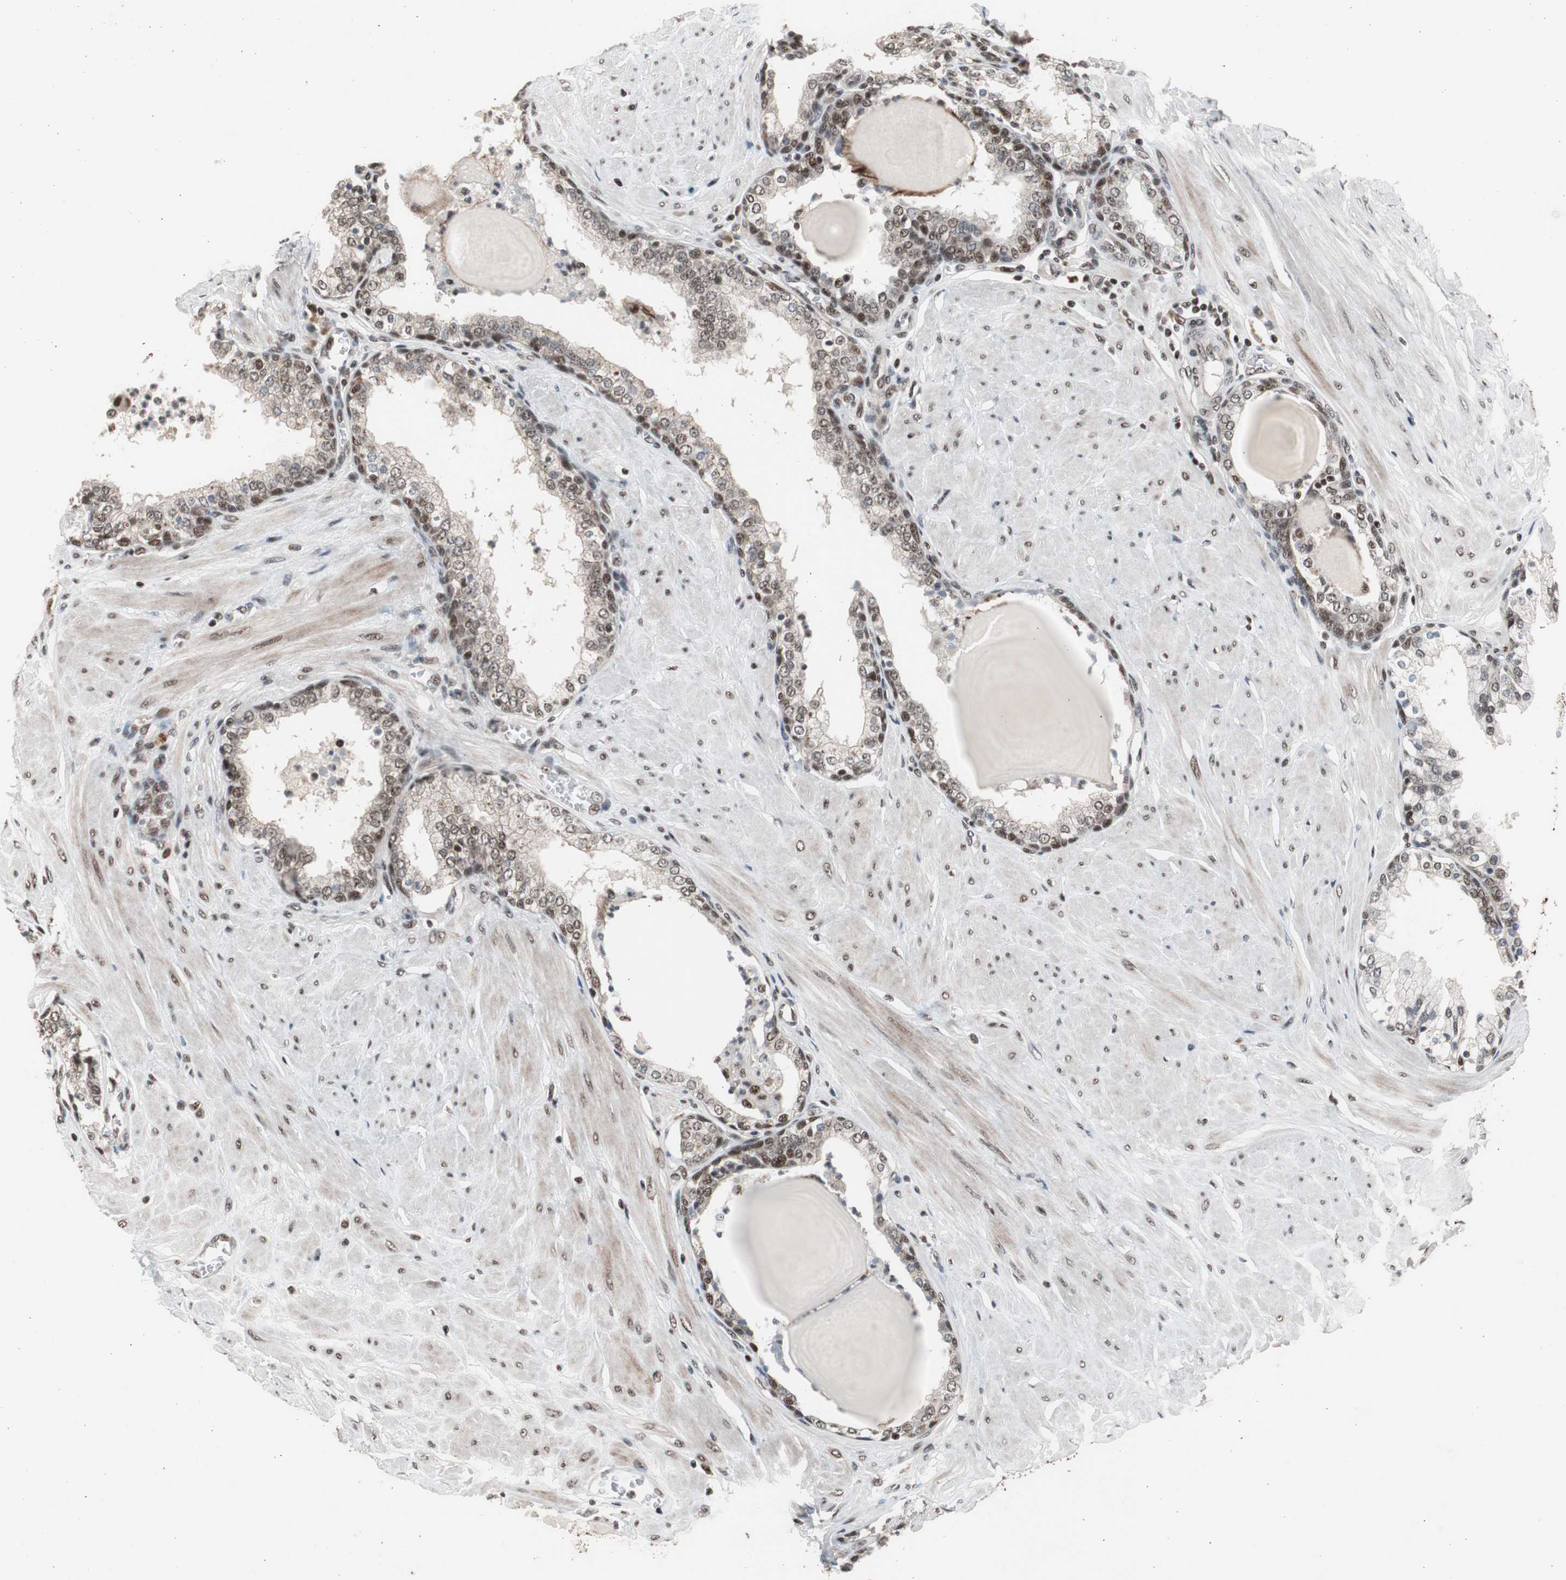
{"staining": {"intensity": "moderate", "quantity": ">75%", "location": "cytoplasmic/membranous,nuclear"}, "tissue": "prostate", "cell_type": "Glandular cells", "image_type": "normal", "snomed": [{"axis": "morphology", "description": "Normal tissue, NOS"}, {"axis": "topography", "description": "Prostate"}], "caption": "Immunohistochemistry (IHC) photomicrograph of unremarkable human prostate stained for a protein (brown), which reveals medium levels of moderate cytoplasmic/membranous,nuclear staining in about >75% of glandular cells.", "gene": "RPA1", "patient": {"sex": "male", "age": 51}}